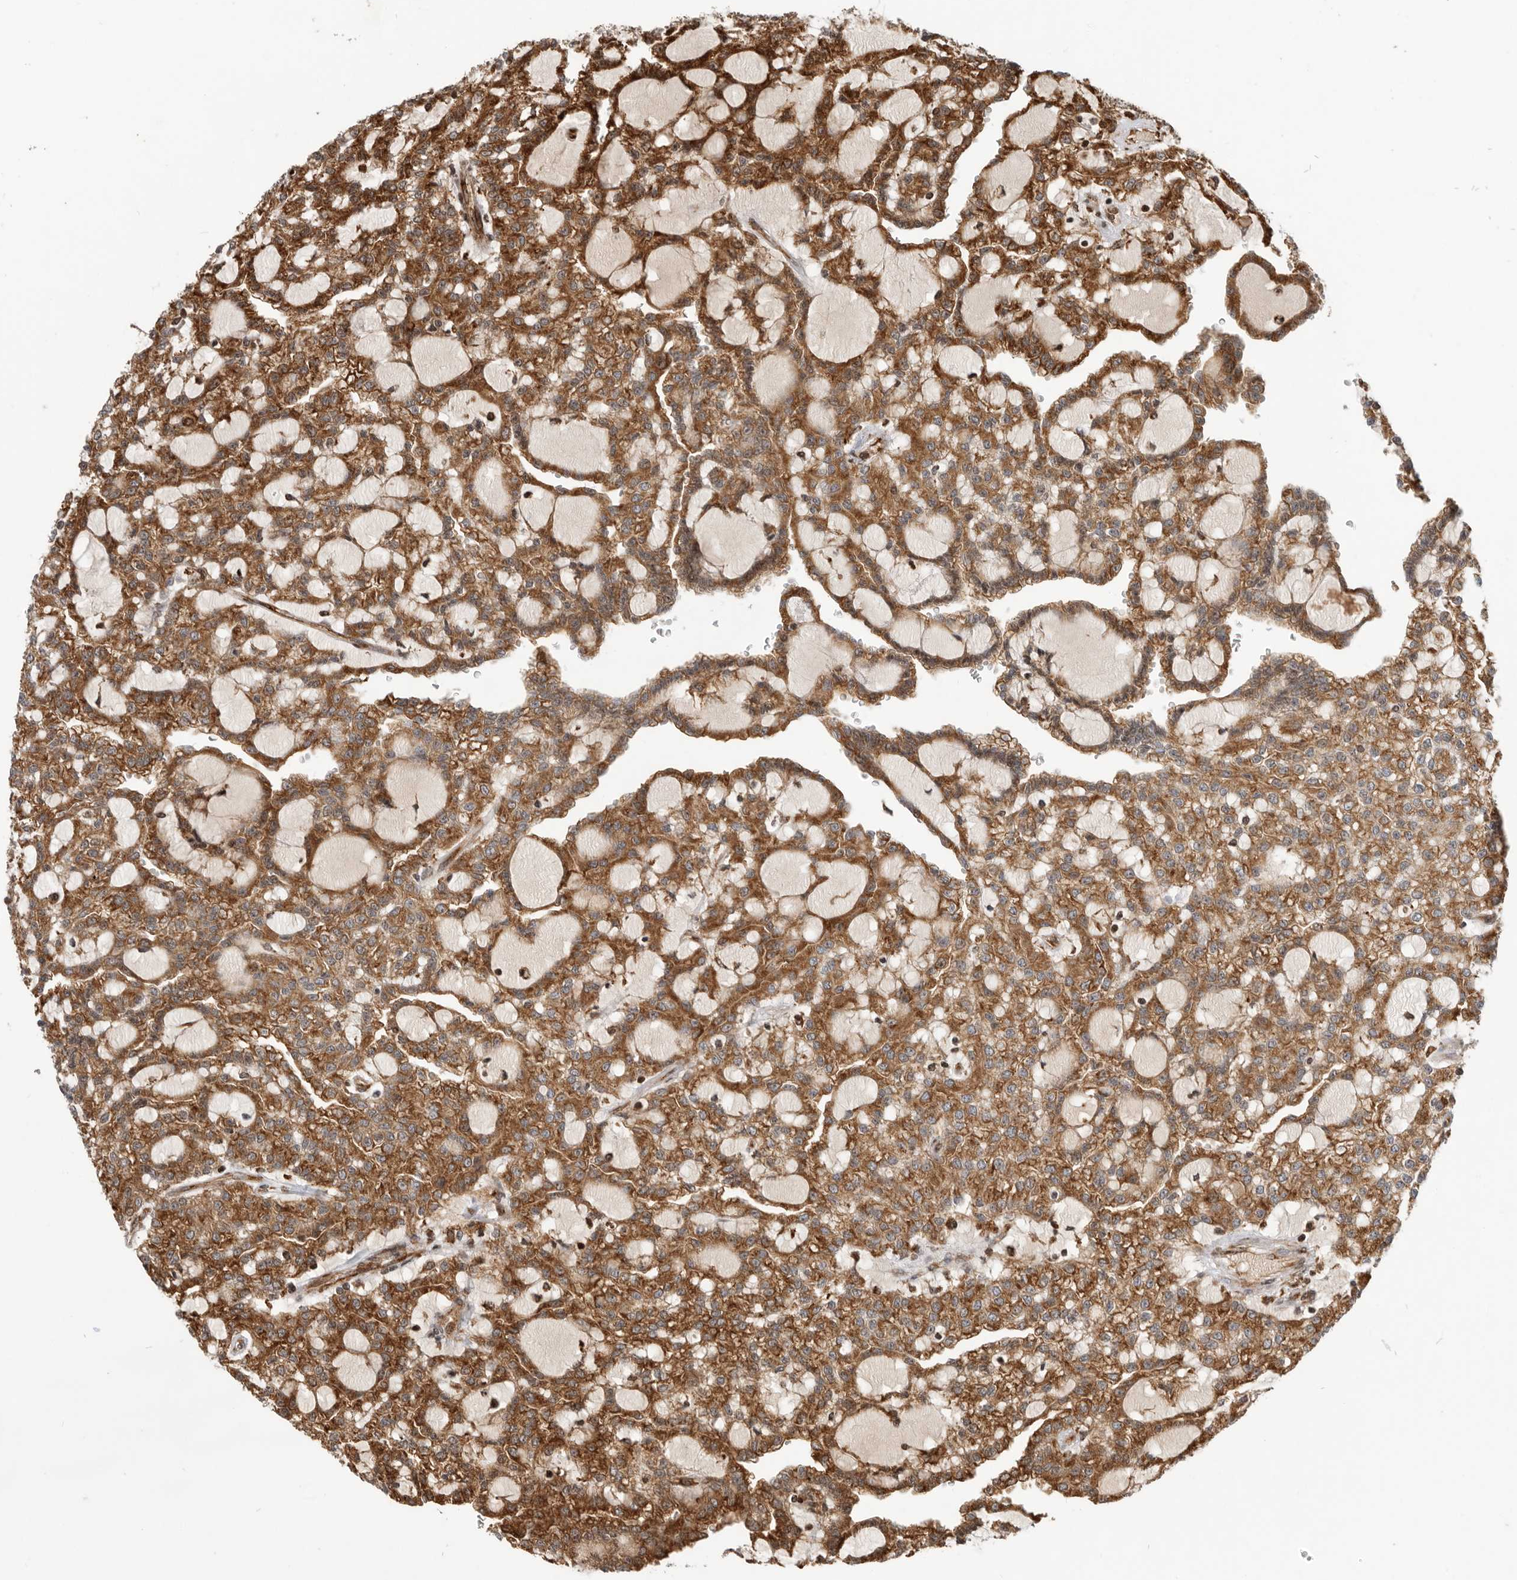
{"staining": {"intensity": "moderate", "quantity": ">75%", "location": "cytoplasmic/membranous"}, "tissue": "renal cancer", "cell_type": "Tumor cells", "image_type": "cancer", "snomed": [{"axis": "morphology", "description": "Adenocarcinoma, NOS"}, {"axis": "topography", "description": "Kidney"}], "caption": "Immunohistochemical staining of renal cancer demonstrates medium levels of moderate cytoplasmic/membranous positivity in approximately >75% of tumor cells. Using DAB (3,3'-diaminobenzidine) (brown) and hematoxylin (blue) stains, captured at high magnification using brightfield microscopy.", "gene": "FZD3", "patient": {"sex": "male", "age": 63}}